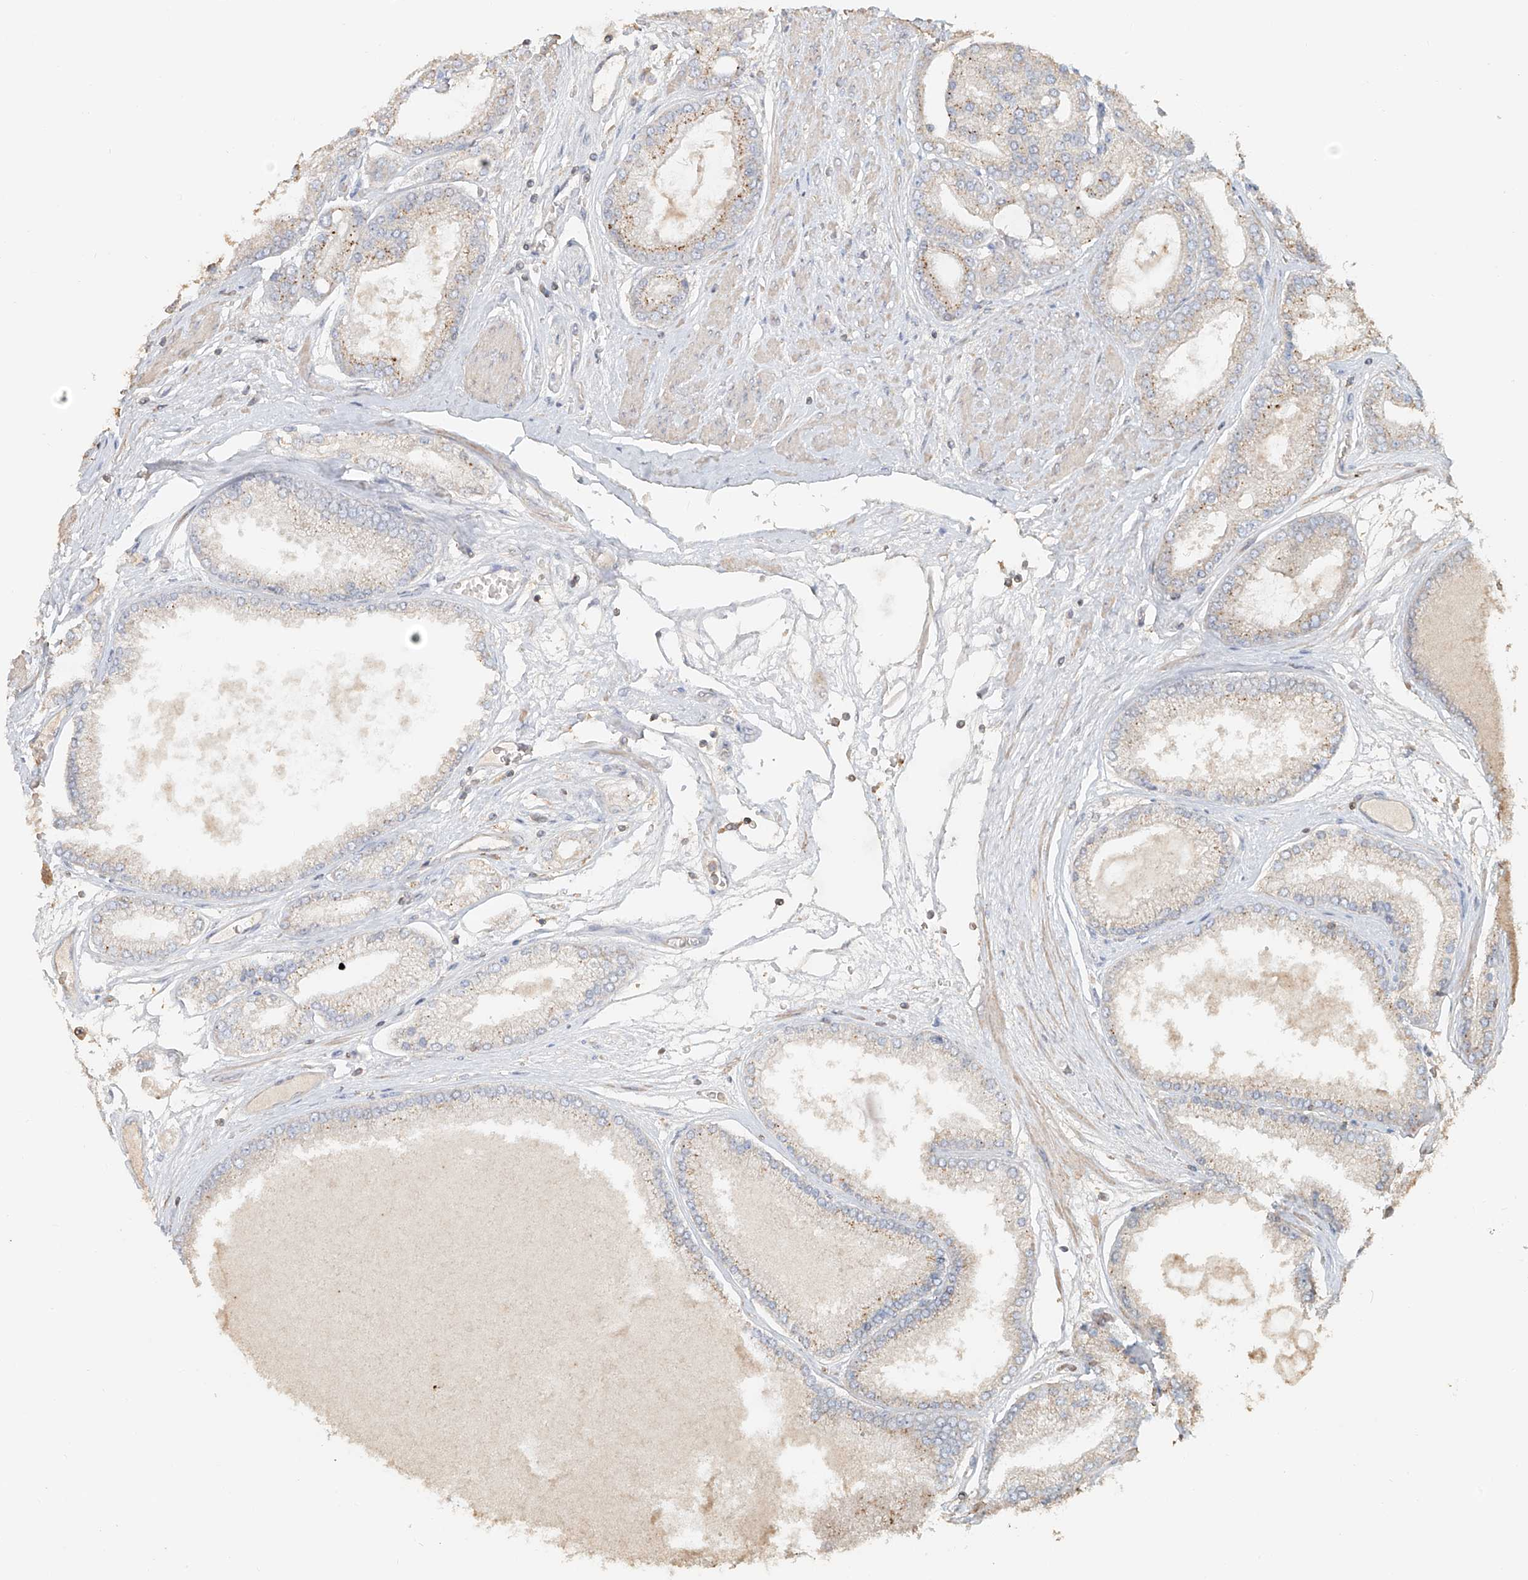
{"staining": {"intensity": "negative", "quantity": "none", "location": "none"}, "tissue": "prostate cancer", "cell_type": "Tumor cells", "image_type": "cancer", "snomed": [{"axis": "morphology", "description": "Adenocarcinoma, High grade"}, {"axis": "topography", "description": "Prostate"}], "caption": "This is a image of immunohistochemistry staining of high-grade adenocarcinoma (prostate), which shows no positivity in tumor cells.", "gene": "NPHS1", "patient": {"sex": "male", "age": 59}}